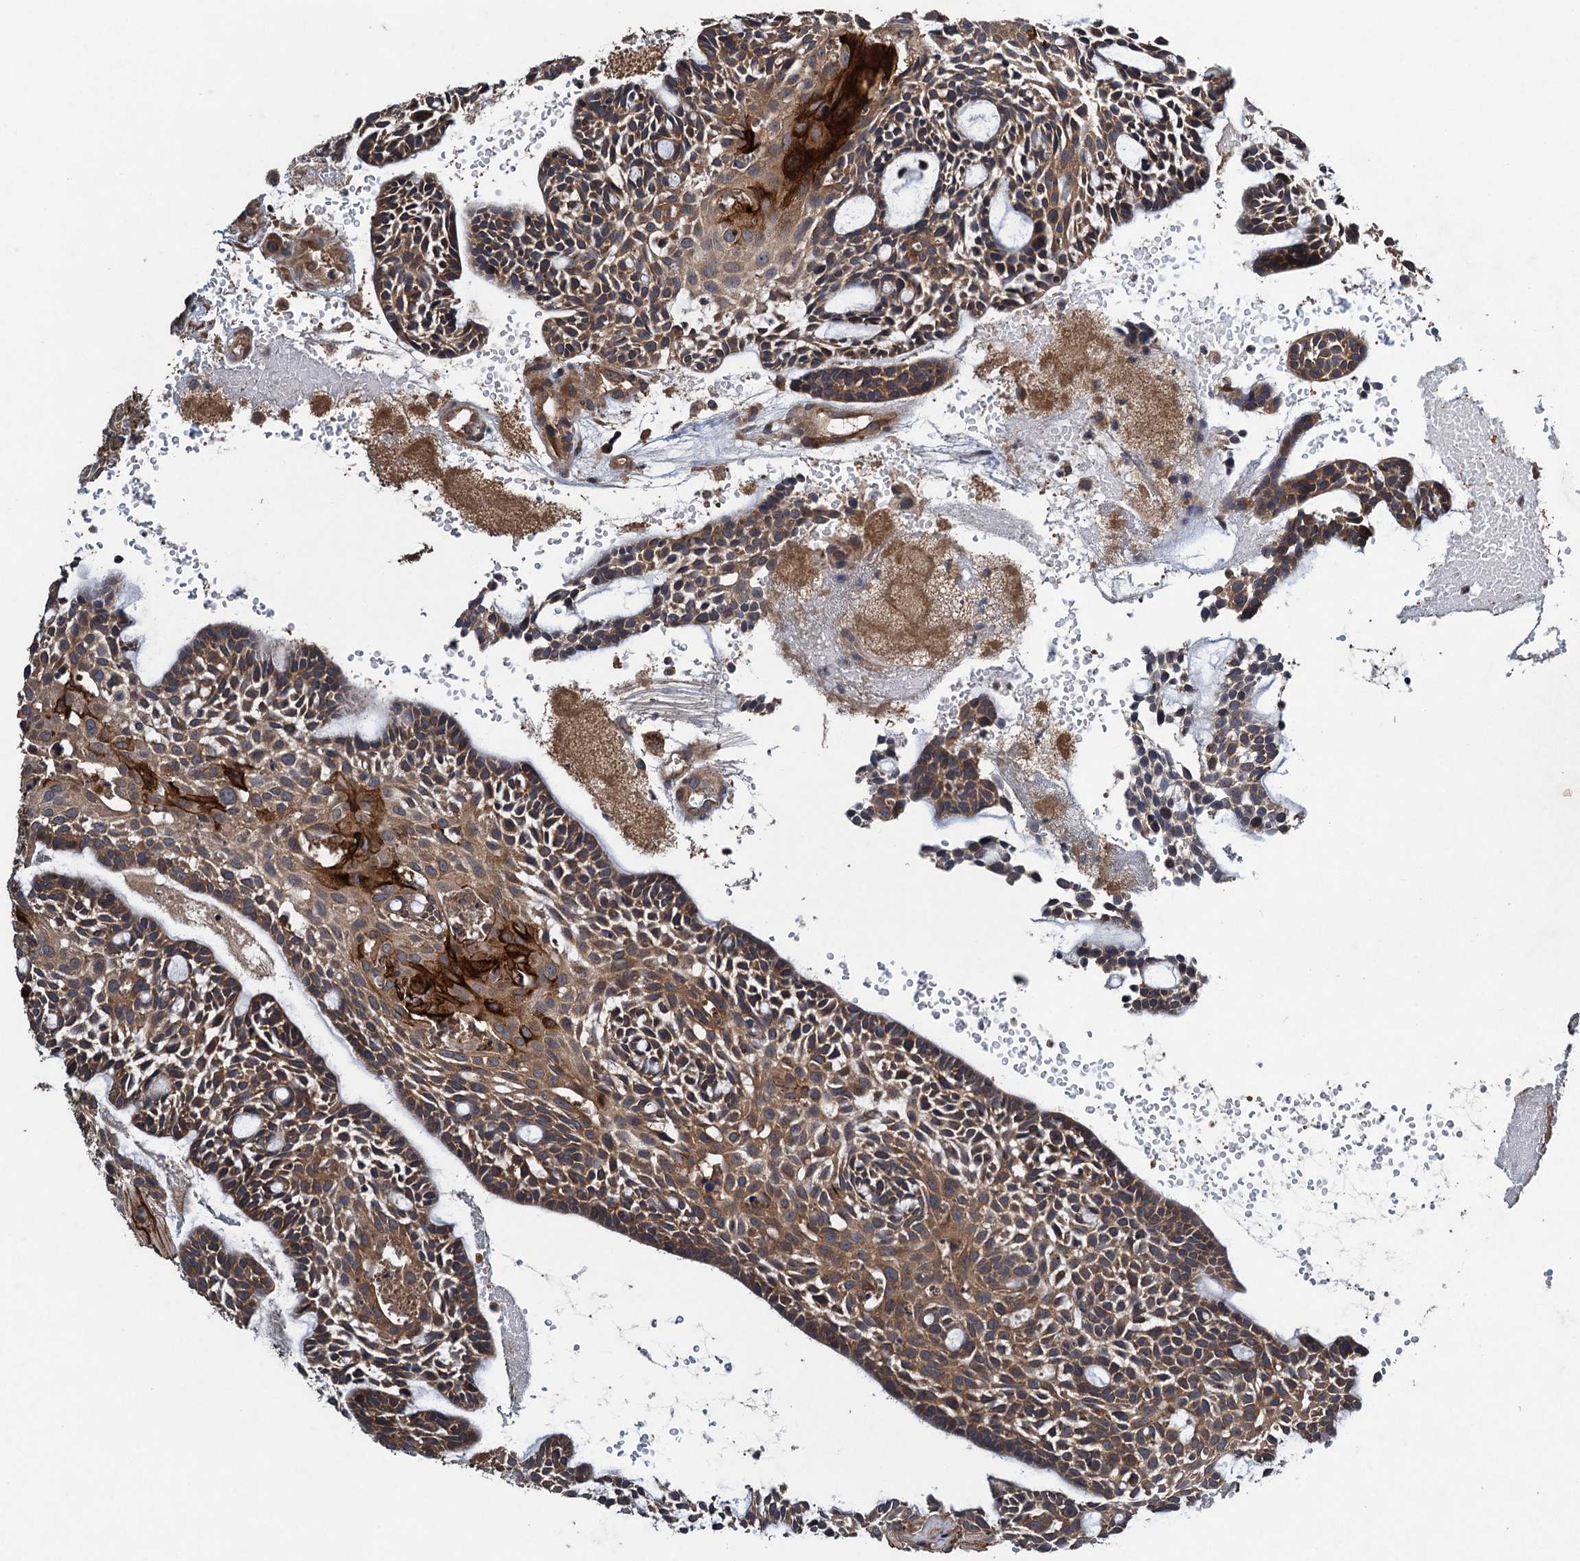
{"staining": {"intensity": "moderate", "quantity": ">75%", "location": "cytoplasmic/membranous"}, "tissue": "head and neck cancer", "cell_type": "Tumor cells", "image_type": "cancer", "snomed": [{"axis": "morphology", "description": "Adenocarcinoma, NOS"}, {"axis": "topography", "description": "Subcutis"}, {"axis": "topography", "description": "Head-Neck"}], "caption": "An immunohistochemistry micrograph of neoplastic tissue is shown. Protein staining in brown labels moderate cytoplasmic/membranous positivity in head and neck cancer within tumor cells. (brown staining indicates protein expression, while blue staining denotes nuclei).", "gene": "CNTN5", "patient": {"sex": "female", "age": 73}}